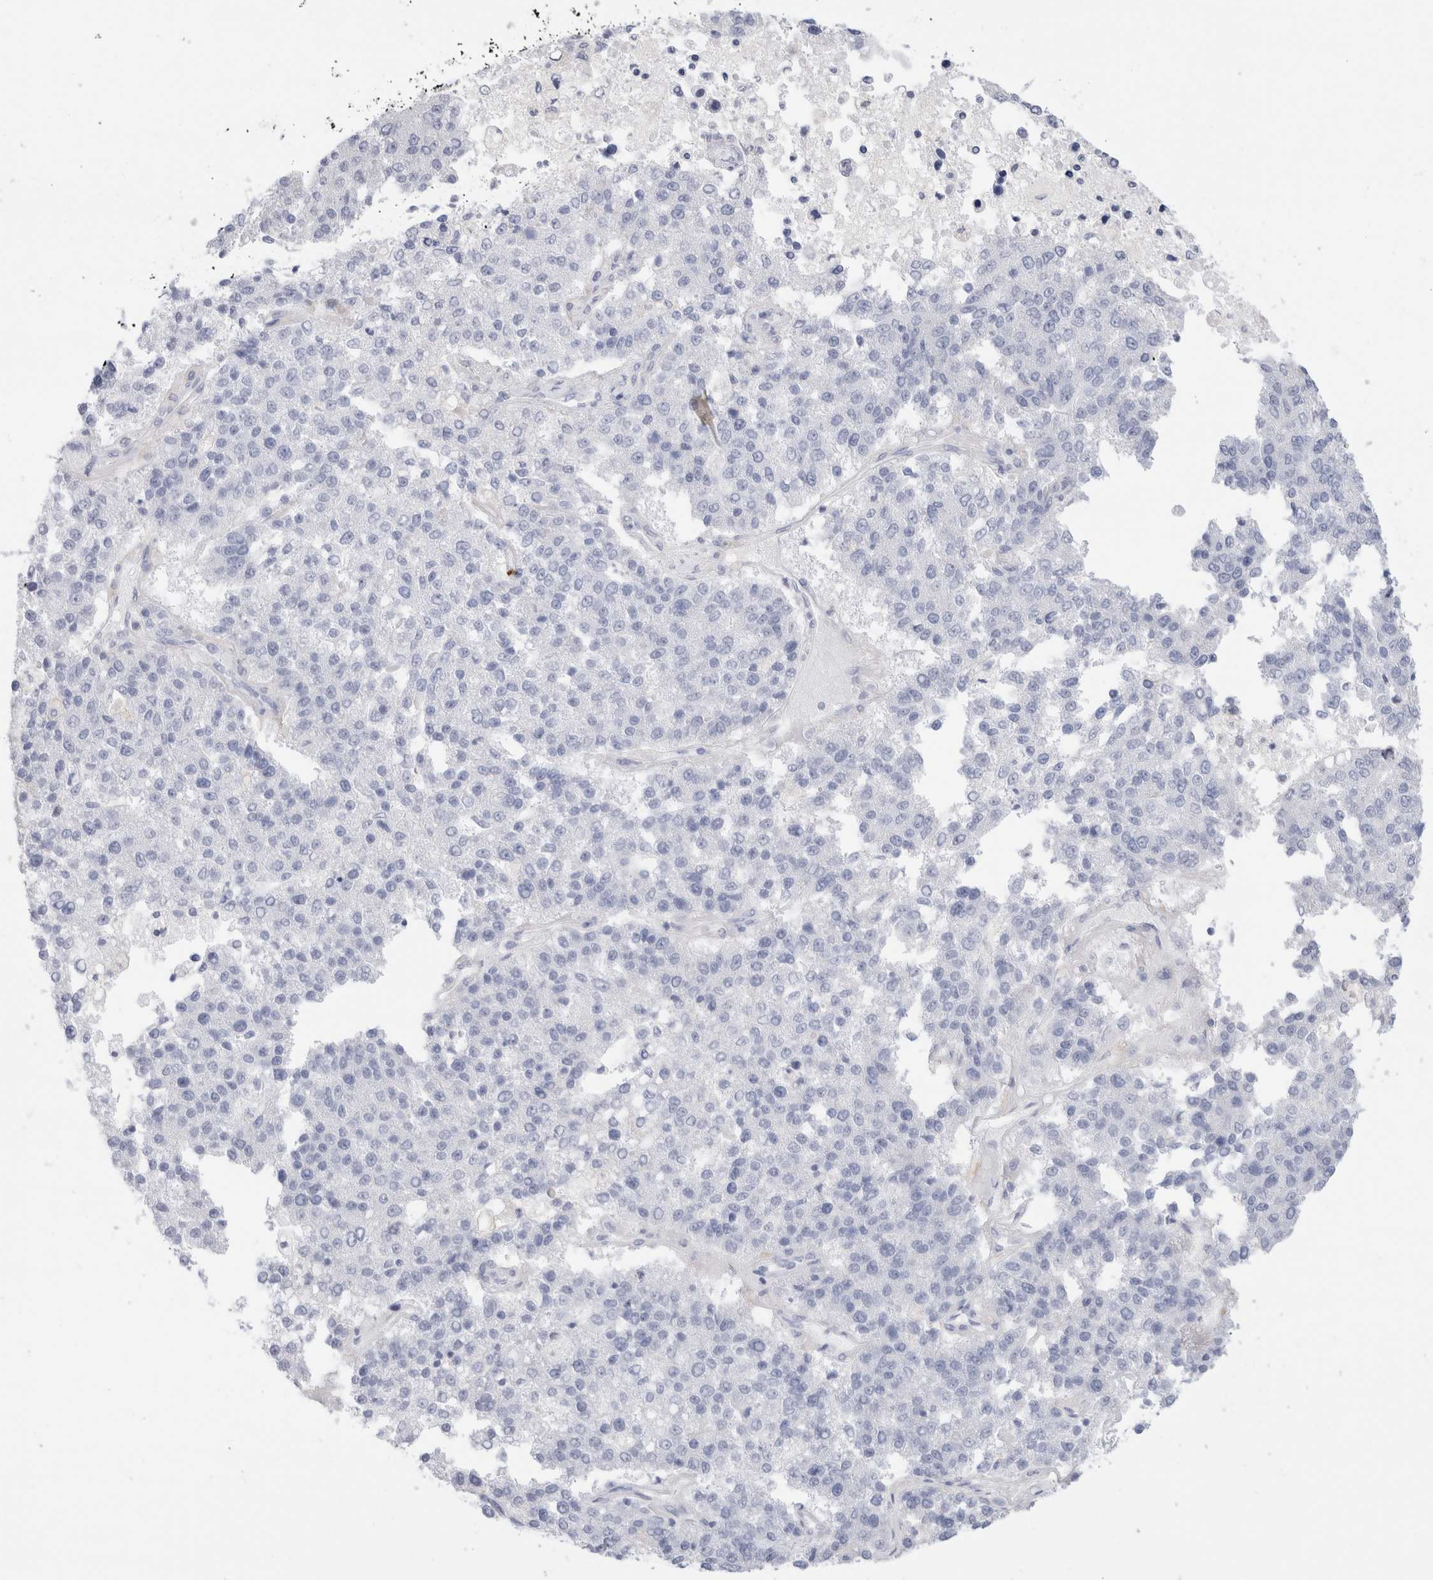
{"staining": {"intensity": "negative", "quantity": "none", "location": "none"}, "tissue": "pancreatic cancer", "cell_type": "Tumor cells", "image_type": "cancer", "snomed": [{"axis": "morphology", "description": "Adenocarcinoma, NOS"}, {"axis": "topography", "description": "Pancreas"}], "caption": "Pancreatic adenocarcinoma was stained to show a protein in brown. There is no significant staining in tumor cells.", "gene": "ADAM30", "patient": {"sex": "female", "age": 61}}